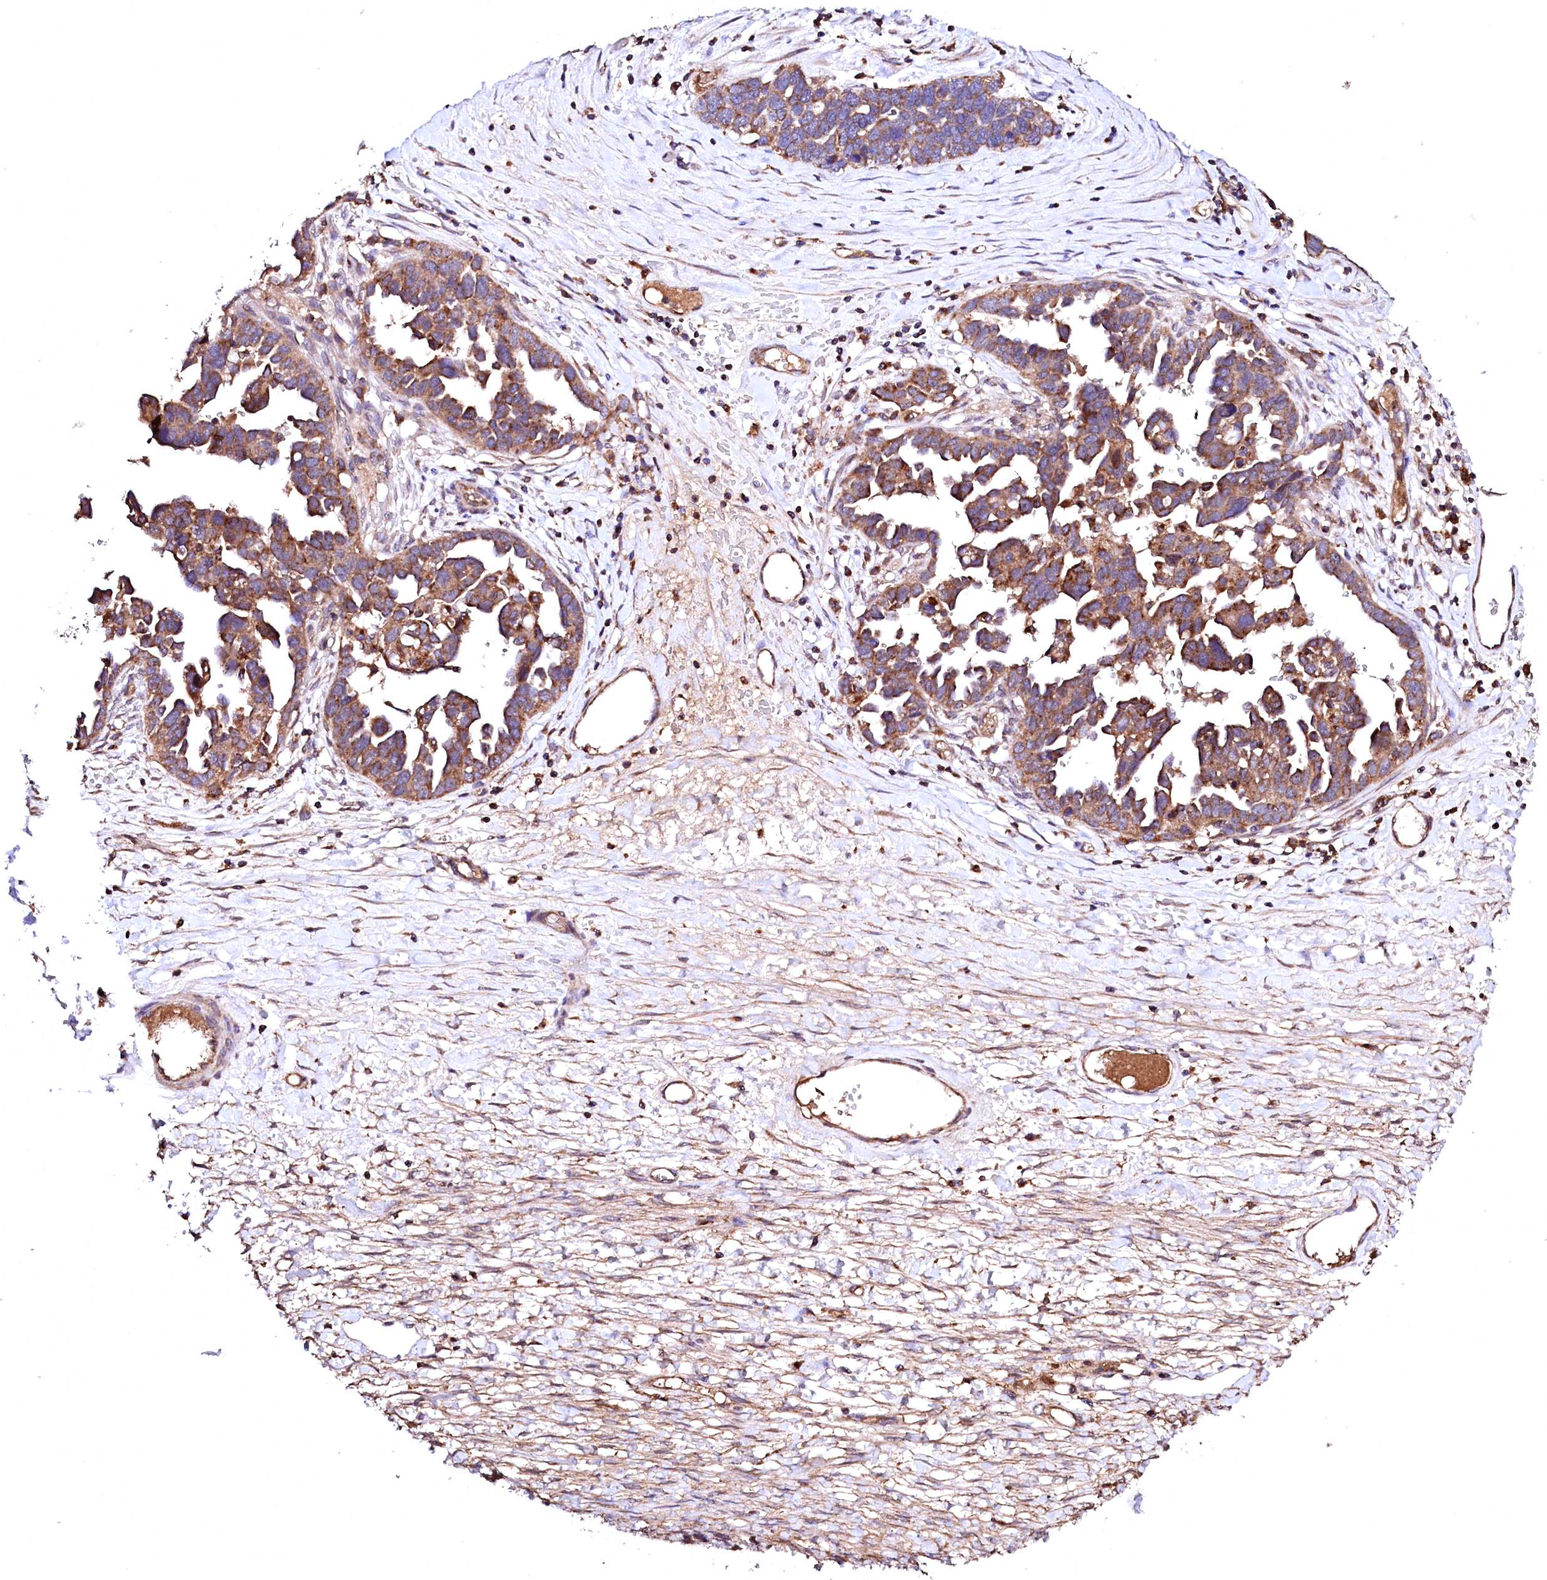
{"staining": {"intensity": "moderate", "quantity": ">75%", "location": "cytoplasmic/membranous"}, "tissue": "ovarian cancer", "cell_type": "Tumor cells", "image_type": "cancer", "snomed": [{"axis": "morphology", "description": "Cystadenocarcinoma, serous, NOS"}, {"axis": "topography", "description": "Ovary"}], "caption": "Human ovarian serous cystadenocarcinoma stained with a brown dye exhibits moderate cytoplasmic/membranous positive positivity in approximately >75% of tumor cells.", "gene": "ST3GAL1", "patient": {"sex": "female", "age": 54}}